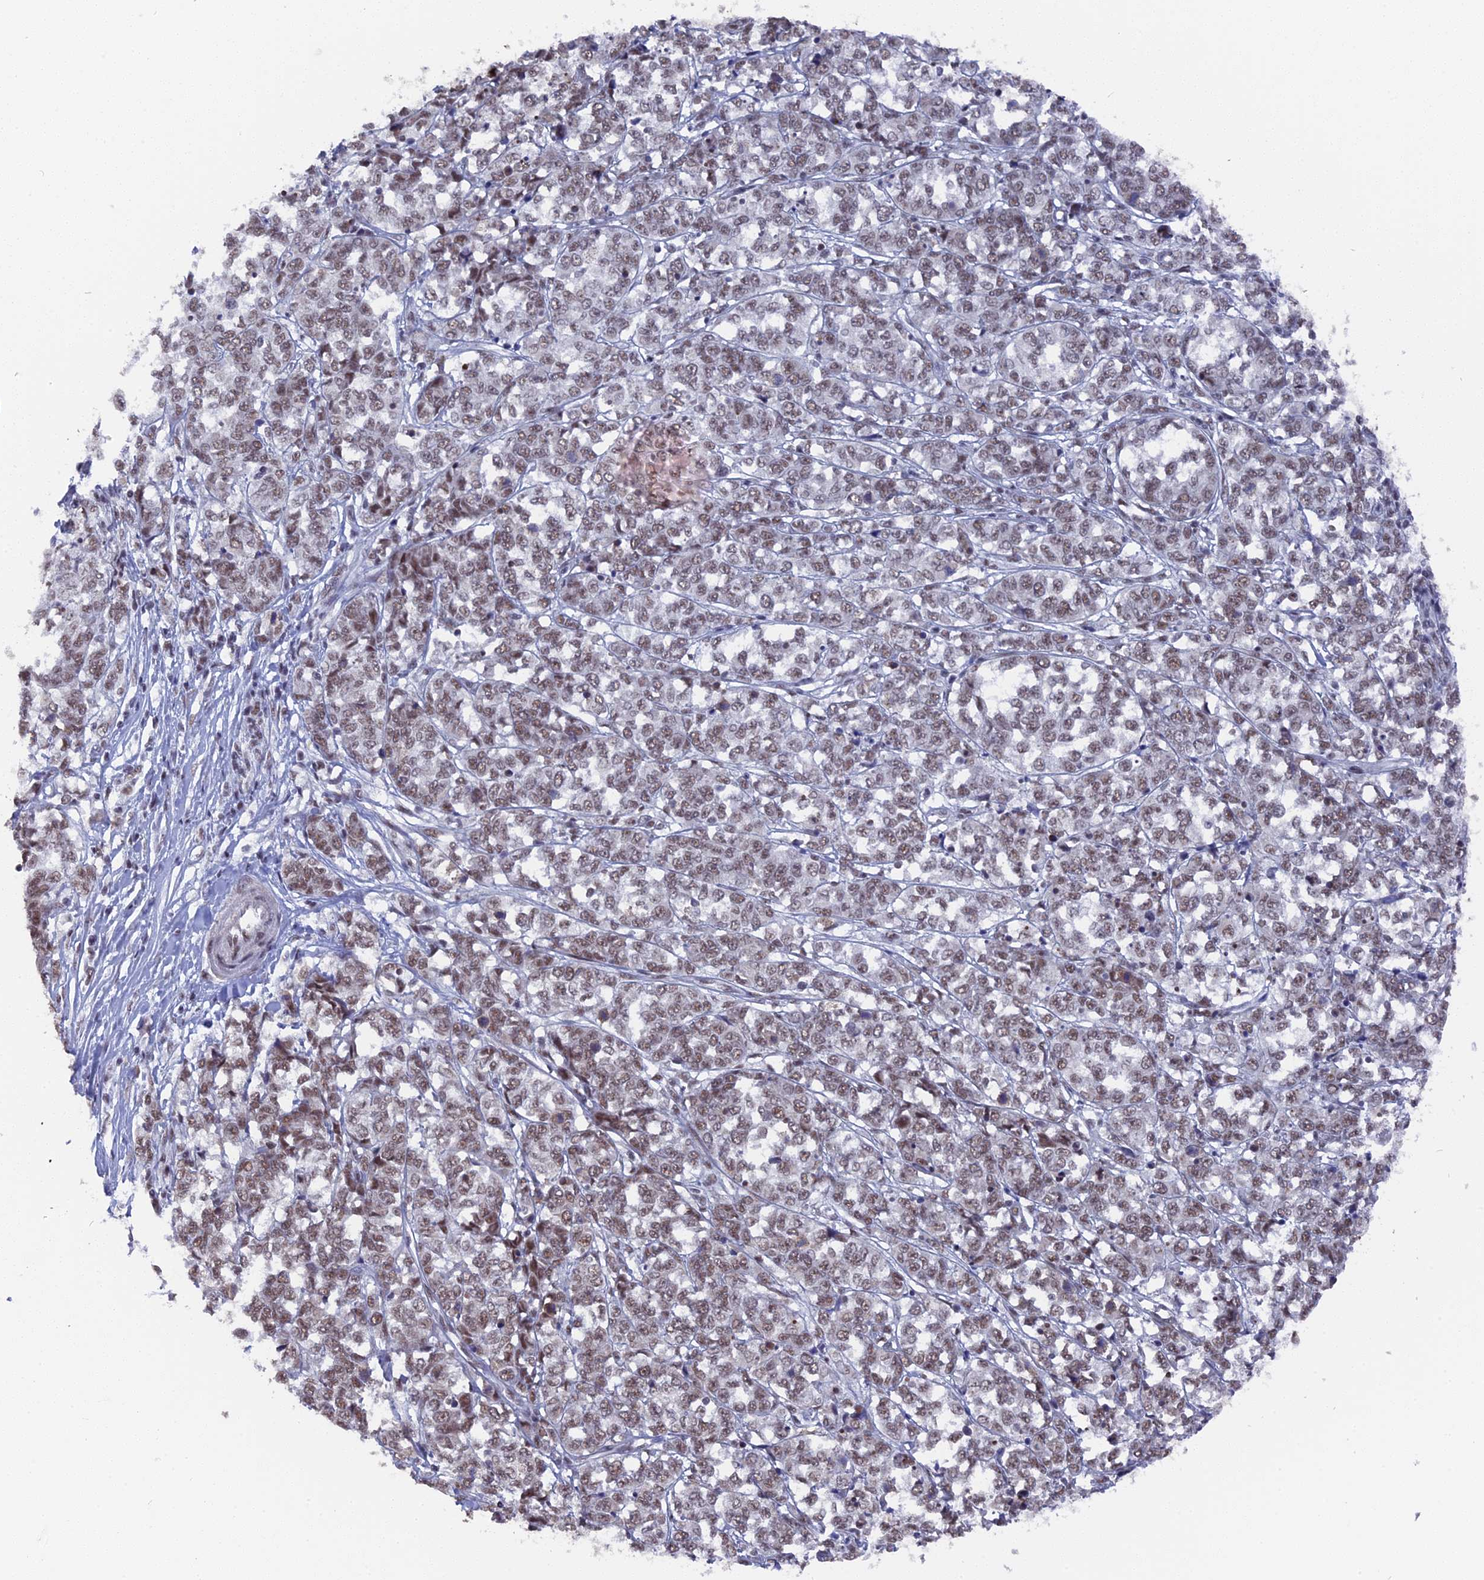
{"staining": {"intensity": "weak", "quantity": ">75%", "location": "nuclear"}, "tissue": "melanoma", "cell_type": "Tumor cells", "image_type": "cancer", "snomed": [{"axis": "morphology", "description": "Malignant melanoma, NOS"}, {"axis": "topography", "description": "Skin"}], "caption": "Melanoma stained for a protein reveals weak nuclear positivity in tumor cells.", "gene": "SF3A2", "patient": {"sex": "female", "age": 72}}